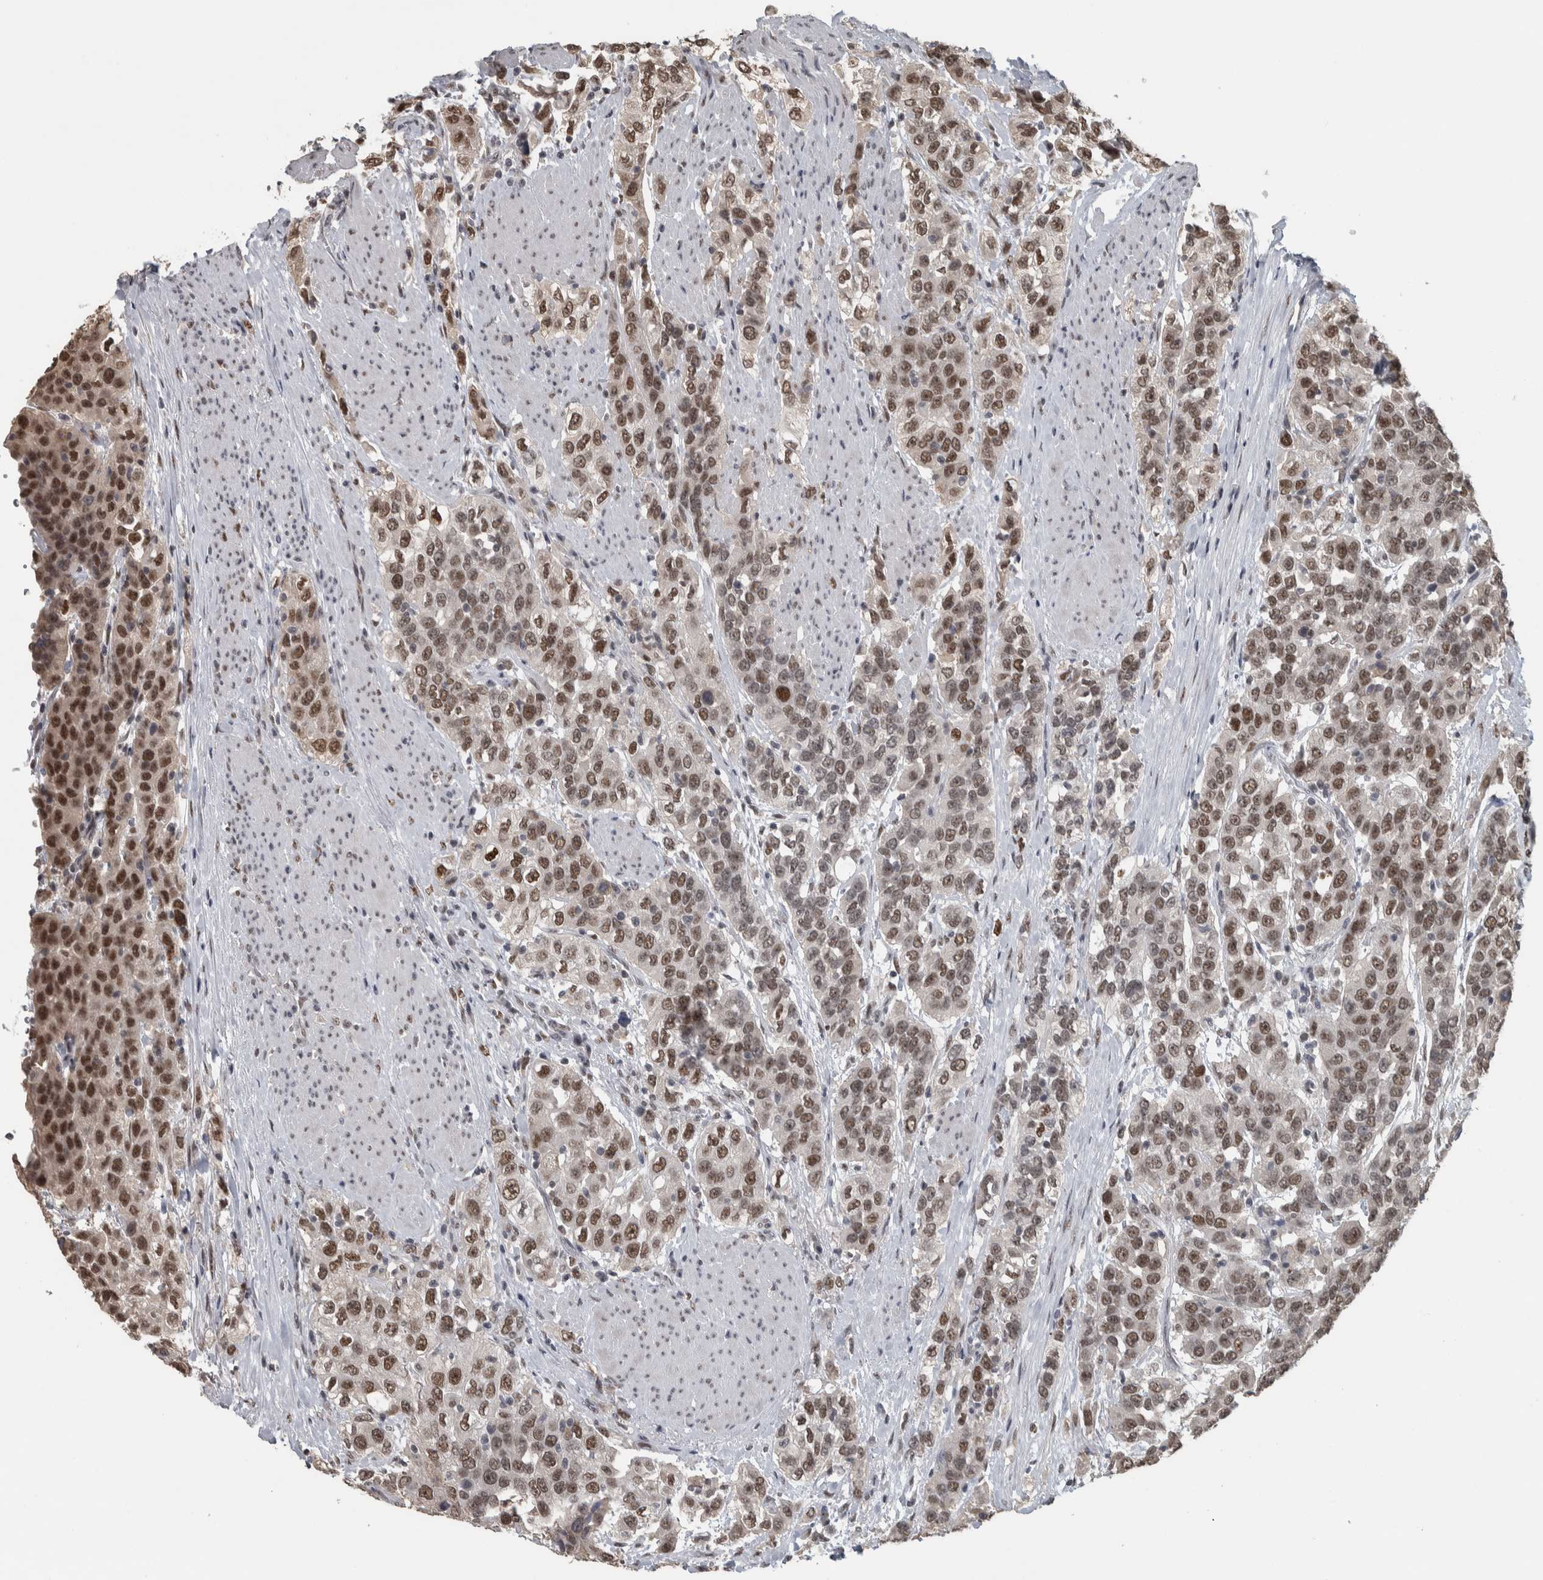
{"staining": {"intensity": "moderate", "quantity": ">75%", "location": "nuclear"}, "tissue": "urothelial cancer", "cell_type": "Tumor cells", "image_type": "cancer", "snomed": [{"axis": "morphology", "description": "Urothelial carcinoma, High grade"}, {"axis": "topography", "description": "Urinary bladder"}], "caption": "Urothelial cancer stained for a protein demonstrates moderate nuclear positivity in tumor cells.", "gene": "DDX42", "patient": {"sex": "female", "age": 80}}